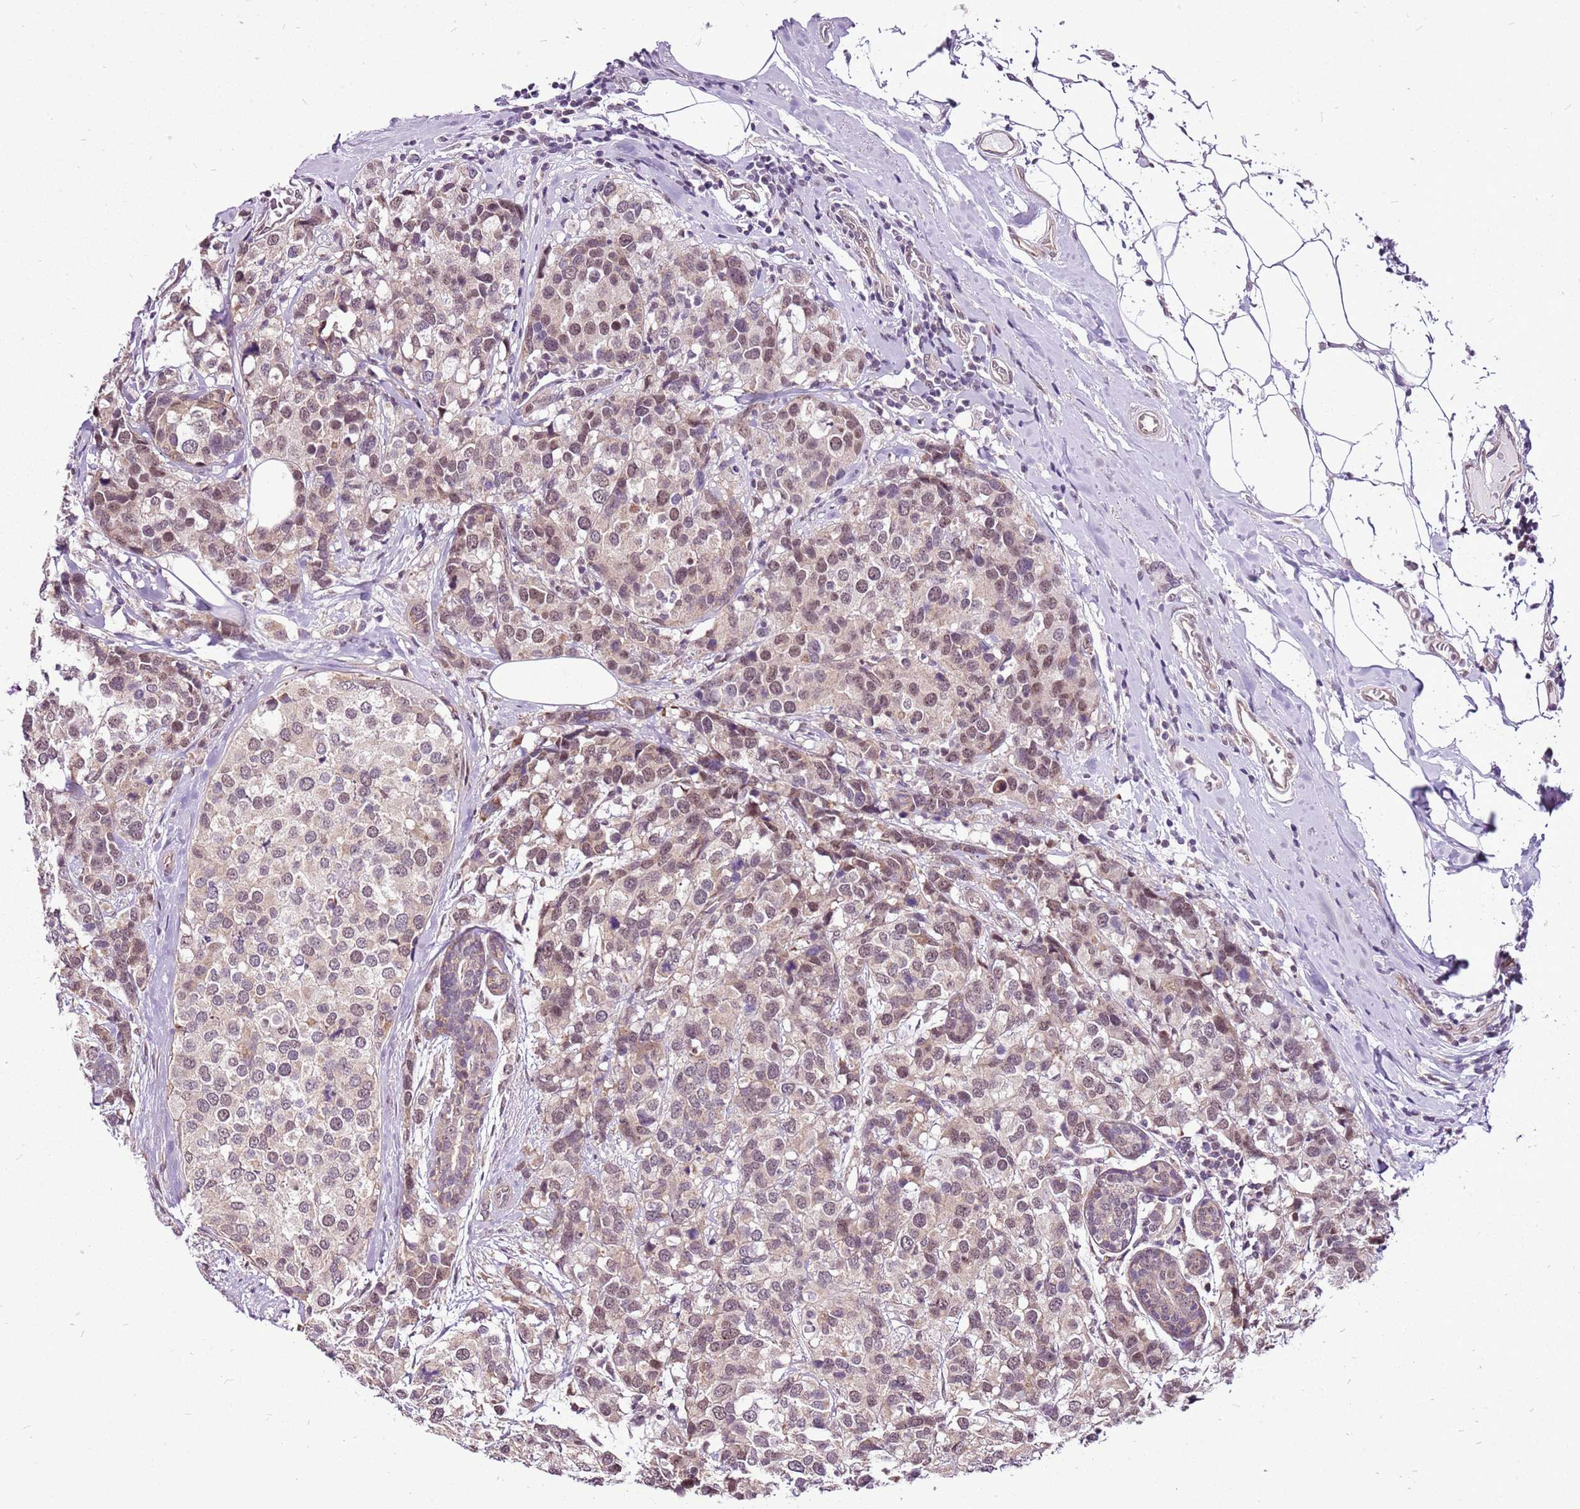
{"staining": {"intensity": "moderate", "quantity": "25%-75%", "location": "nuclear"}, "tissue": "breast cancer", "cell_type": "Tumor cells", "image_type": "cancer", "snomed": [{"axis": "morphology", "description": "Lobular carcinoma"}, {"axis": "topography", "description": "Breast"}], "caption": "Immunohistochemistry (DAB (3,3'-diaminobenzidine)) staining of breast cancer reveals moderate nuclear protein staining in about 25%-75% of tumor cells. Using DAB (brown) and hematoxylin (blue) stains, captured at high magnification using brightfield microscopy.", "gene": "CCDC166", "patient": {"sex": "female", "age": 59}}